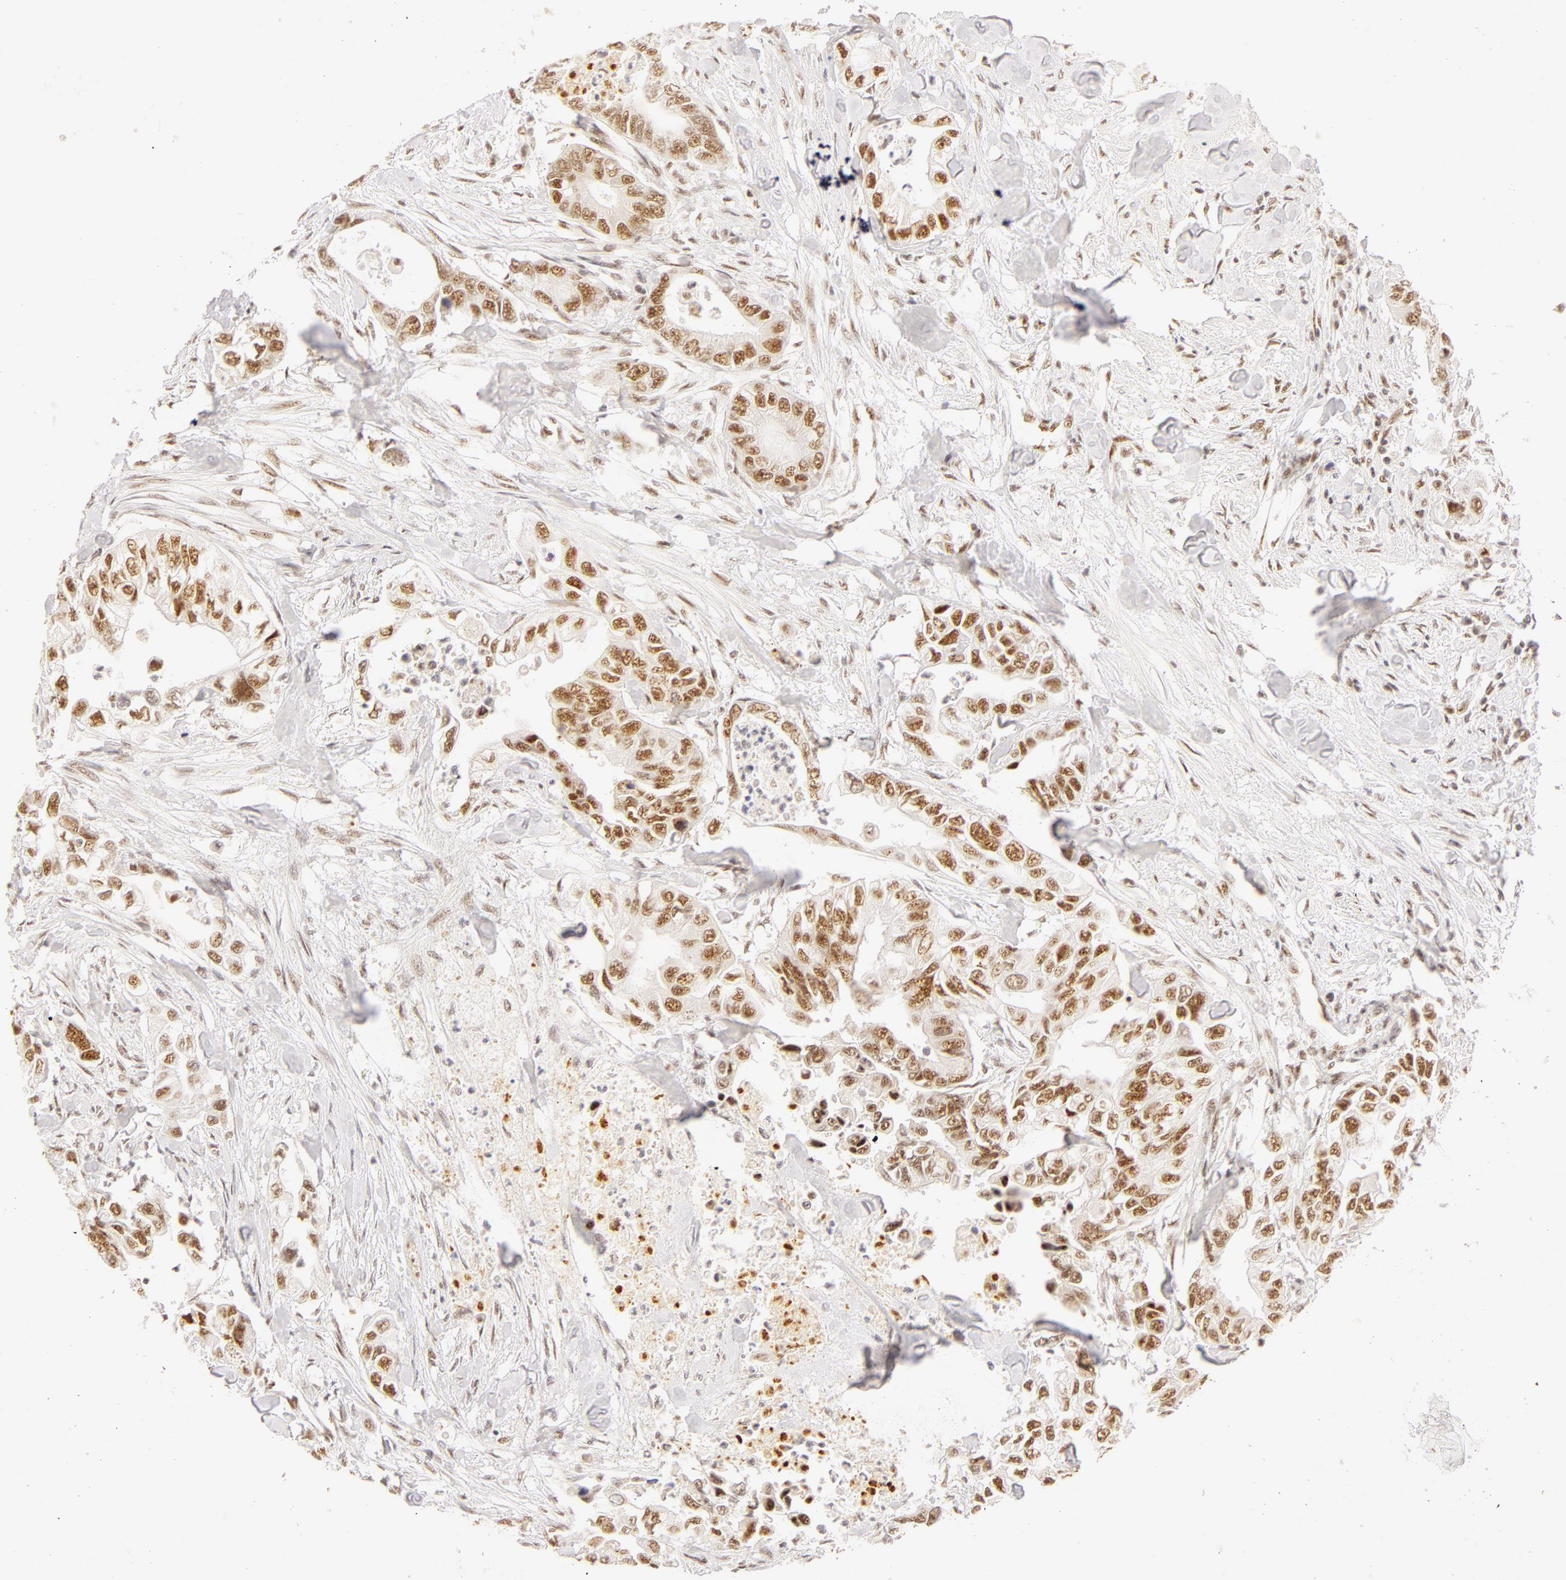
{"staining": {"intensity": "moderate", "quantity": ">75%", "location": "nuclear"}, "tissue": "colorectal cancer", "cell_type": "Tumor cells", "image_type": "cancer", "snomed": [{"axis": "morphology", "description": "Adenocarcinoma, NOS"}, {"axis": "topography", "description": "Colon"}], "caption": "Immunohistochemical staining of human colorectal cancer (adenocarcinoma) reveals medium levels of moderate nuclear expression in approximately >75% of tumor cells.", "gene": "RBM39", "patient": {"sex": "female", "age": 11}}